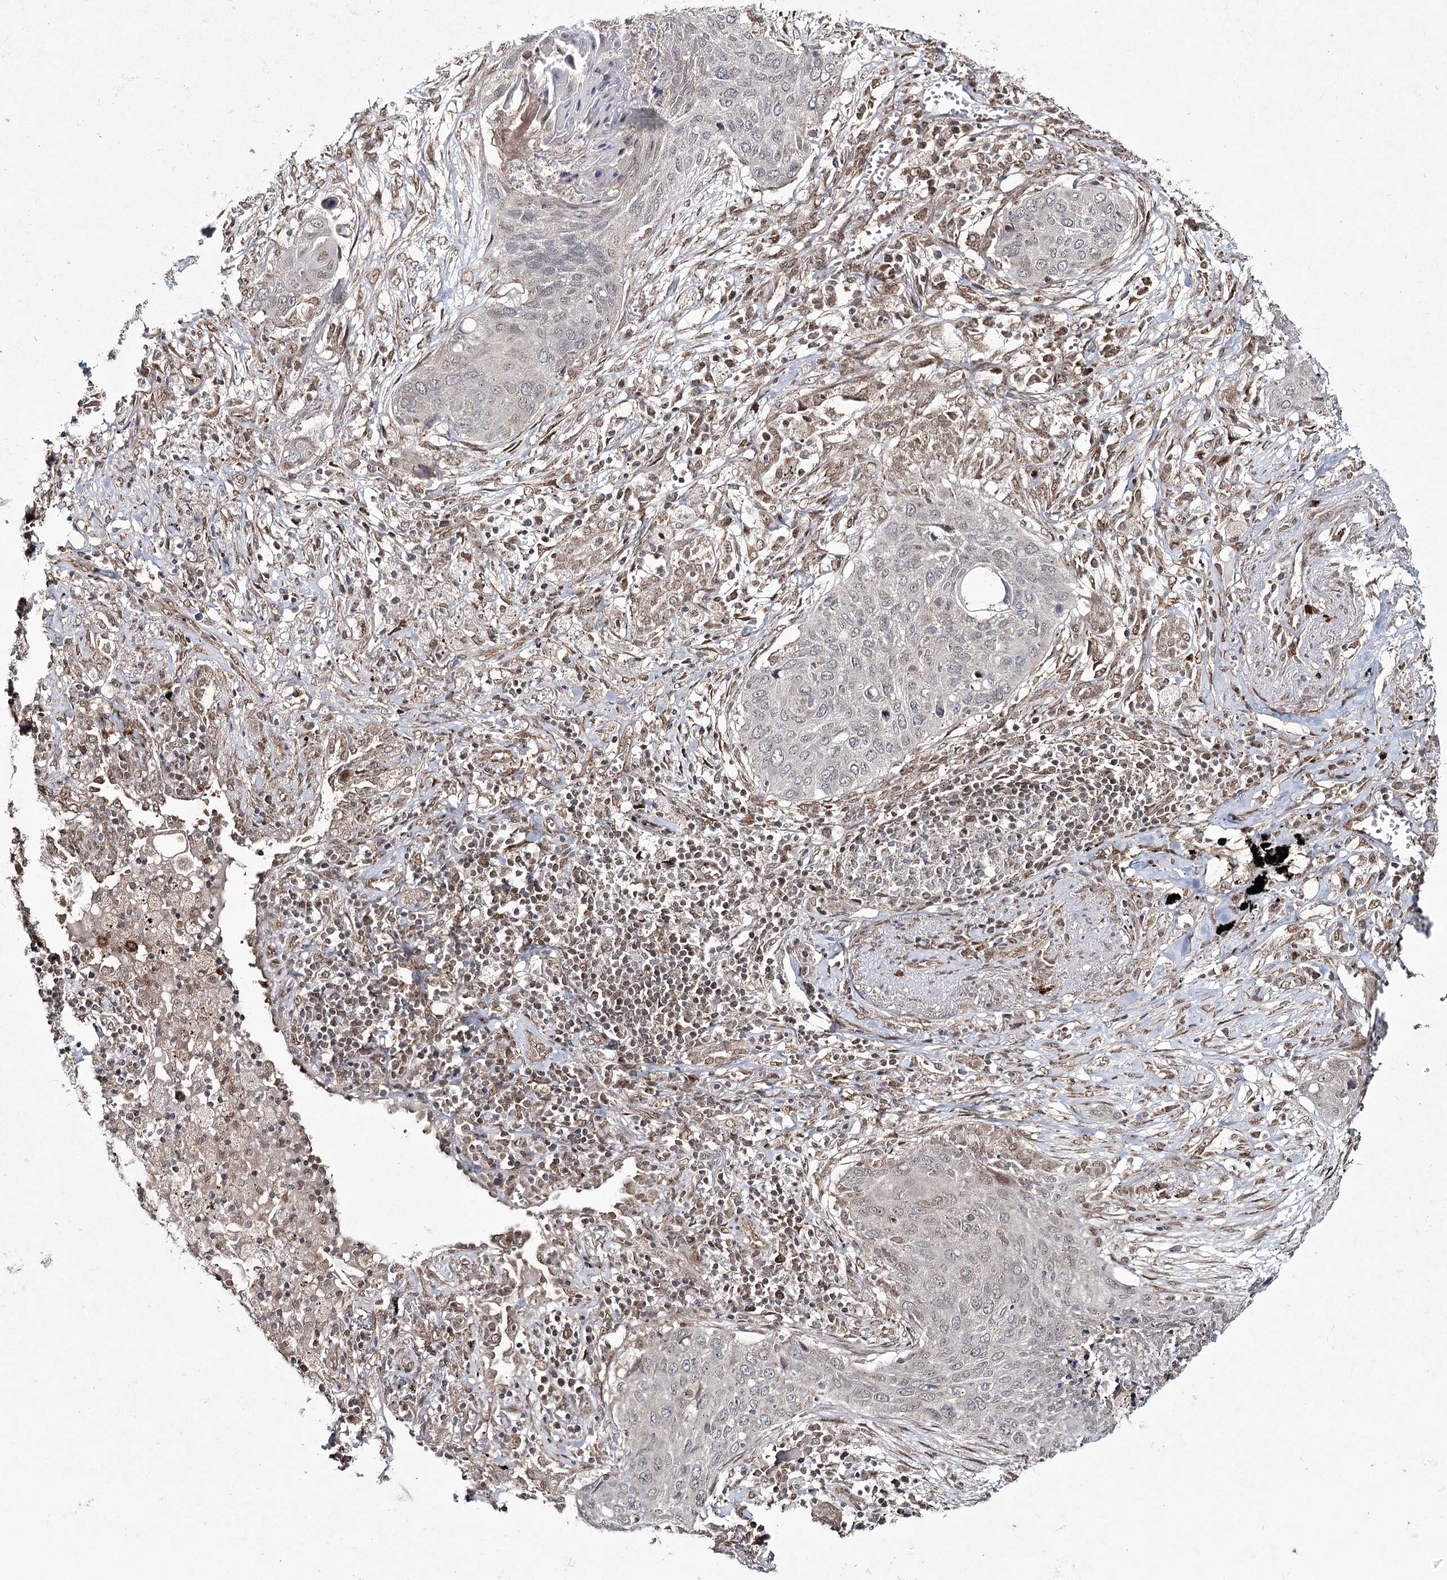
{"staining": {"intensity": "weak", "quantity": "<25%", "location": "nuclear"}, "tissue": "lung cancer", "cell_type": "Tumor cells", "image_type": "cancer", "snomed": [{"axis": "morphology", "description": "Squamous cell carcinoma, NOS"}, {"axis": "topography", "description": "Lung"}], "caption": "Immunohistochemical staining of human lung cancer reveals no significant positivity in tumor cells.", "gene": "TRNT1", "patient": {"sex": "female", "age": 63}}